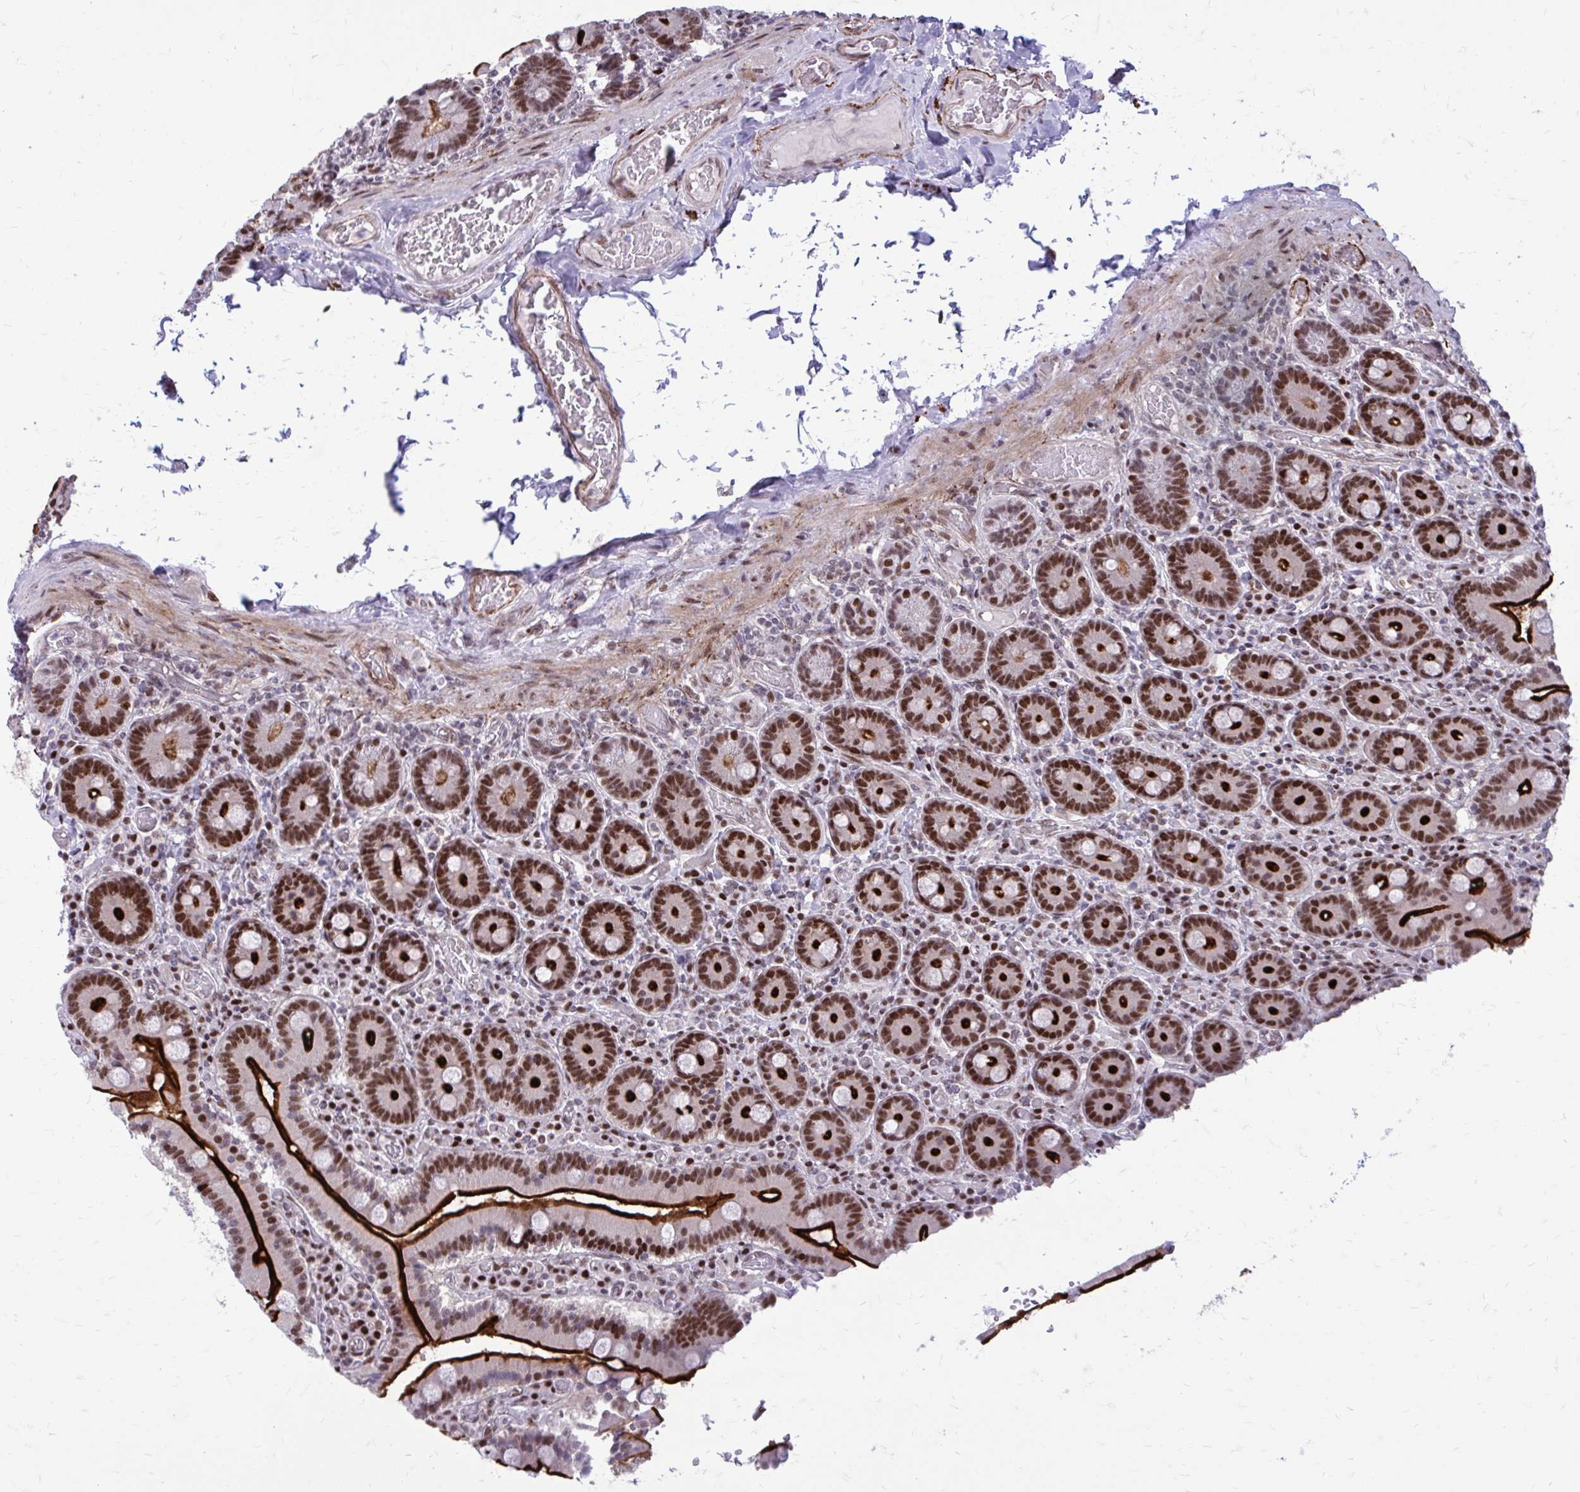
{"staining": {"intensity": "strong", "quantity": ">75%", "location": "cytoplasmic/membranous,nuclear"}, "tissue": "duodenum", "cell_type": "Glandular cells", "image_type": "normal", "snomed": [{"axis": "morphology", "description": "Normal tissue, NOS"}, {"axis": "topography", "description": "Duodenum"}], "caption": "Immunohistochemical staining of benign human duodenum exhibits >75% levels of strong cytoplasmic/membranous,nuclear protein expression in approximately >75% of glandular cells. Nuclei are stained in blue.", "gene": "PSME4", "patient": {"sex": "female", "age": 62}}